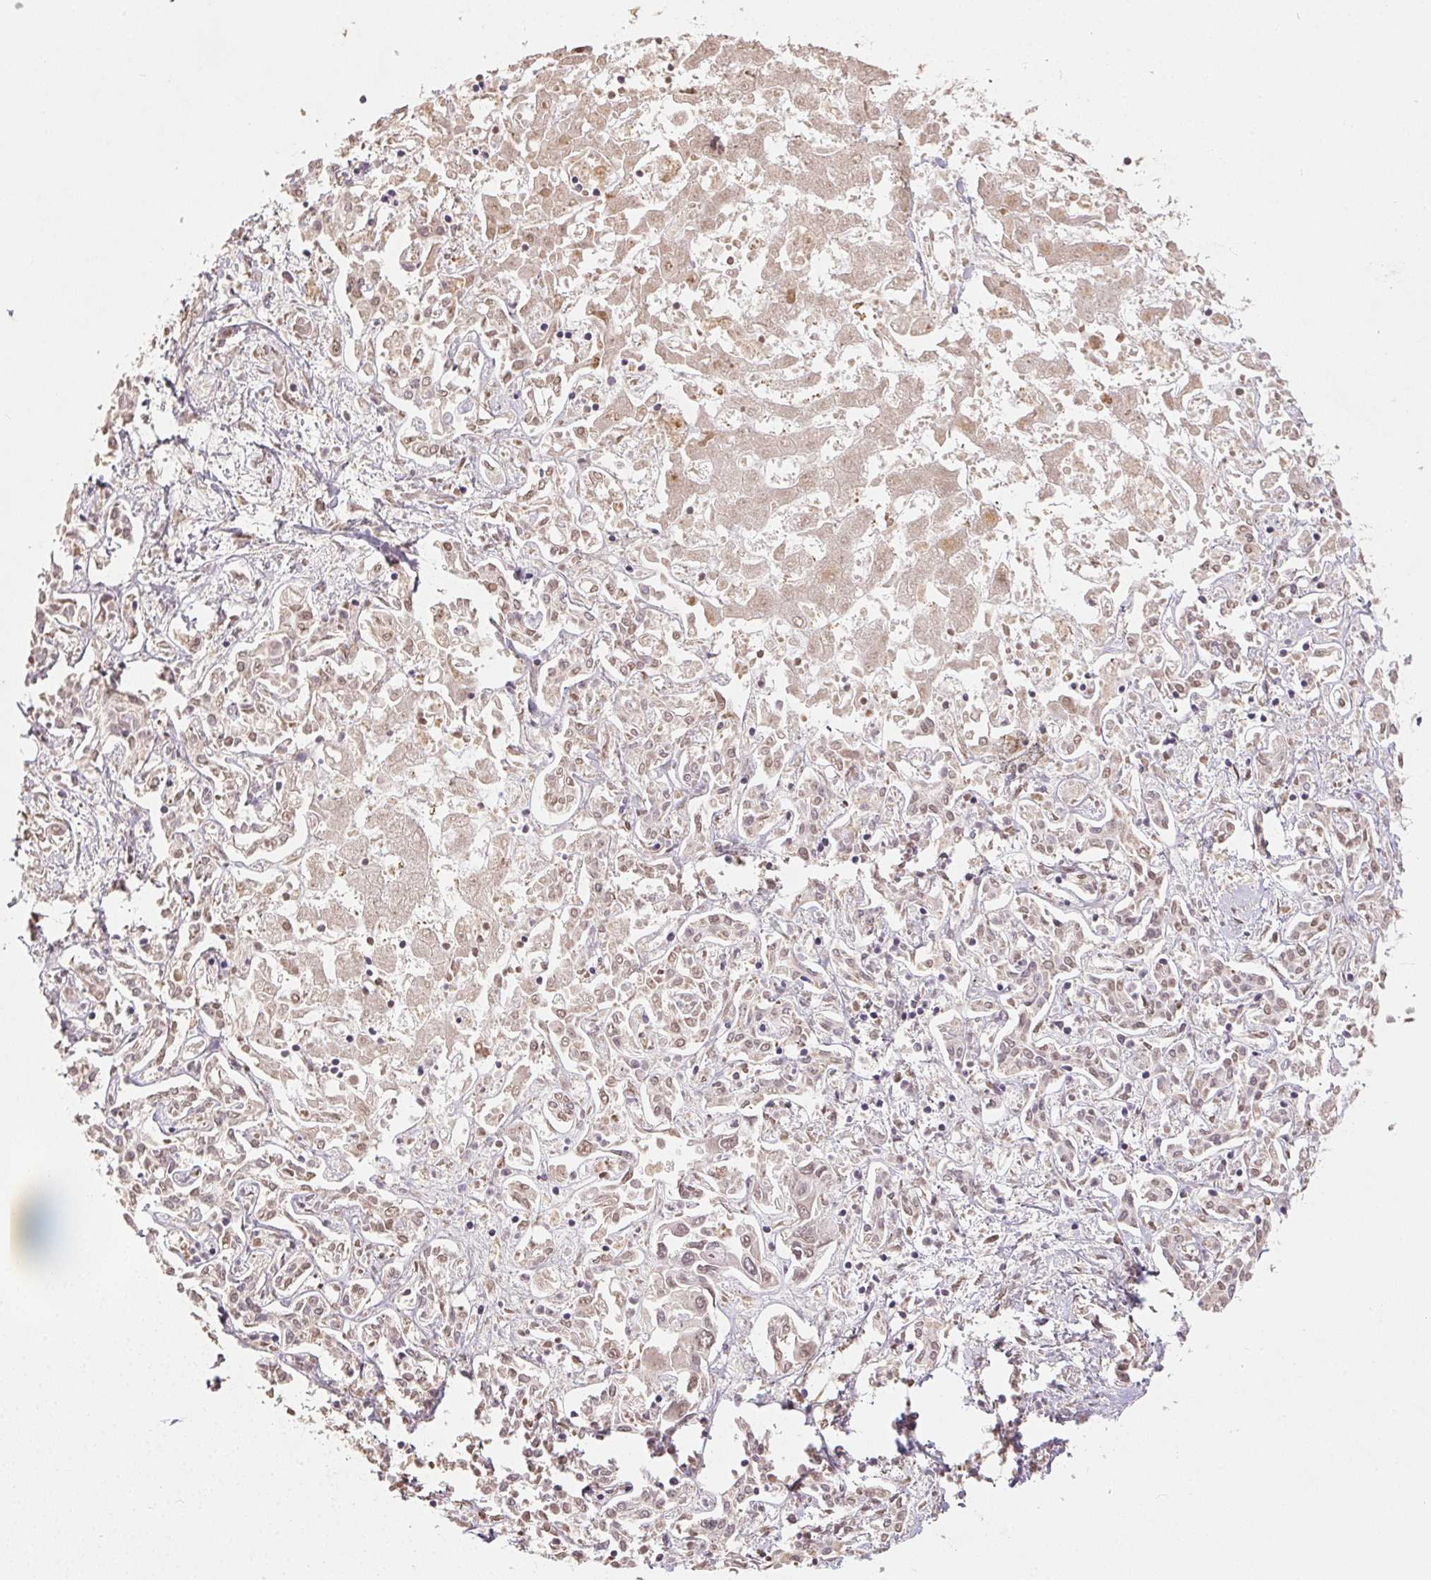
{"staining": {"intensity": "negative", "quantity": "none", "location": "none"}, "tissue": "liver cancer", "cell_type": "Tumor cells", "image_type": "cancer", "snomed": [{"axis": "morphology", "description": "Cholangiocarcinoma"}, {"axis": "topography", "description": "Liver"}], "caption": "Immunohistochemical staining of liver cholangiocarcinoma shows no significant positivity in tumor cells.", "gene": "CLASP1", "patient": {"sex": "female", "age": 64}}